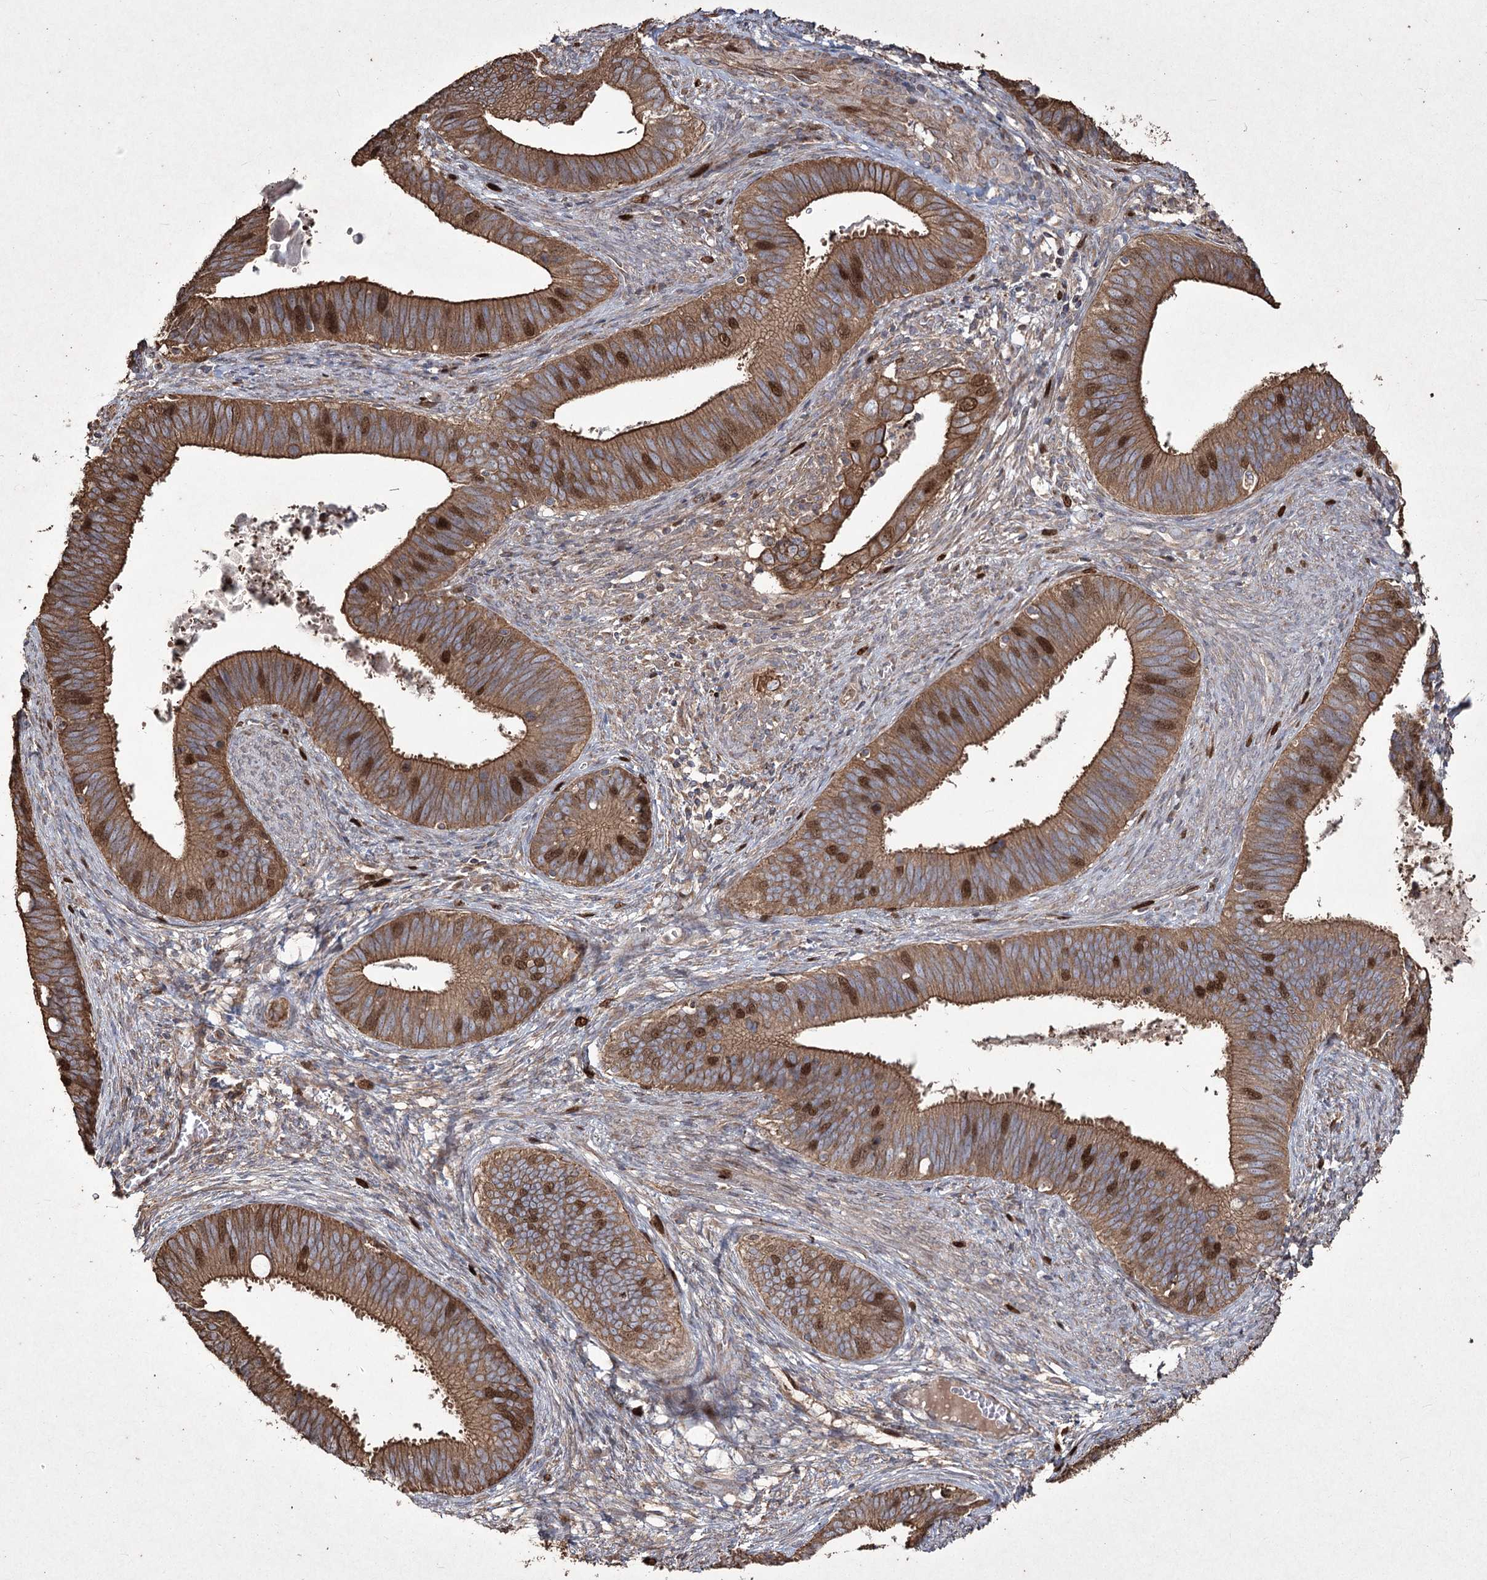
{"staining": {"intensity": "moderate", "quantity": ">75%", "location": "cytoplasmic/membranous,nuclear"}, "tissue": "cervical cancer", "cell_type": "Tumor cells", "image_type": "cancer", "snomed": [{"axis": "morphology", "description": "Adenocarcinoma, NOS"}, {"axis": "topography", "description": "Cervix"}], "caption": "The immunohistochemical stain labels moderate cytoplasmic/membranous and nuclear staining in tumor cells of cervical adenocarcinoma tissue. (brown staining indicates protein expression, while blue staining denotes nuclei).", "gene": "PRC1", "patient": {"sex": "female", "age": 42}}